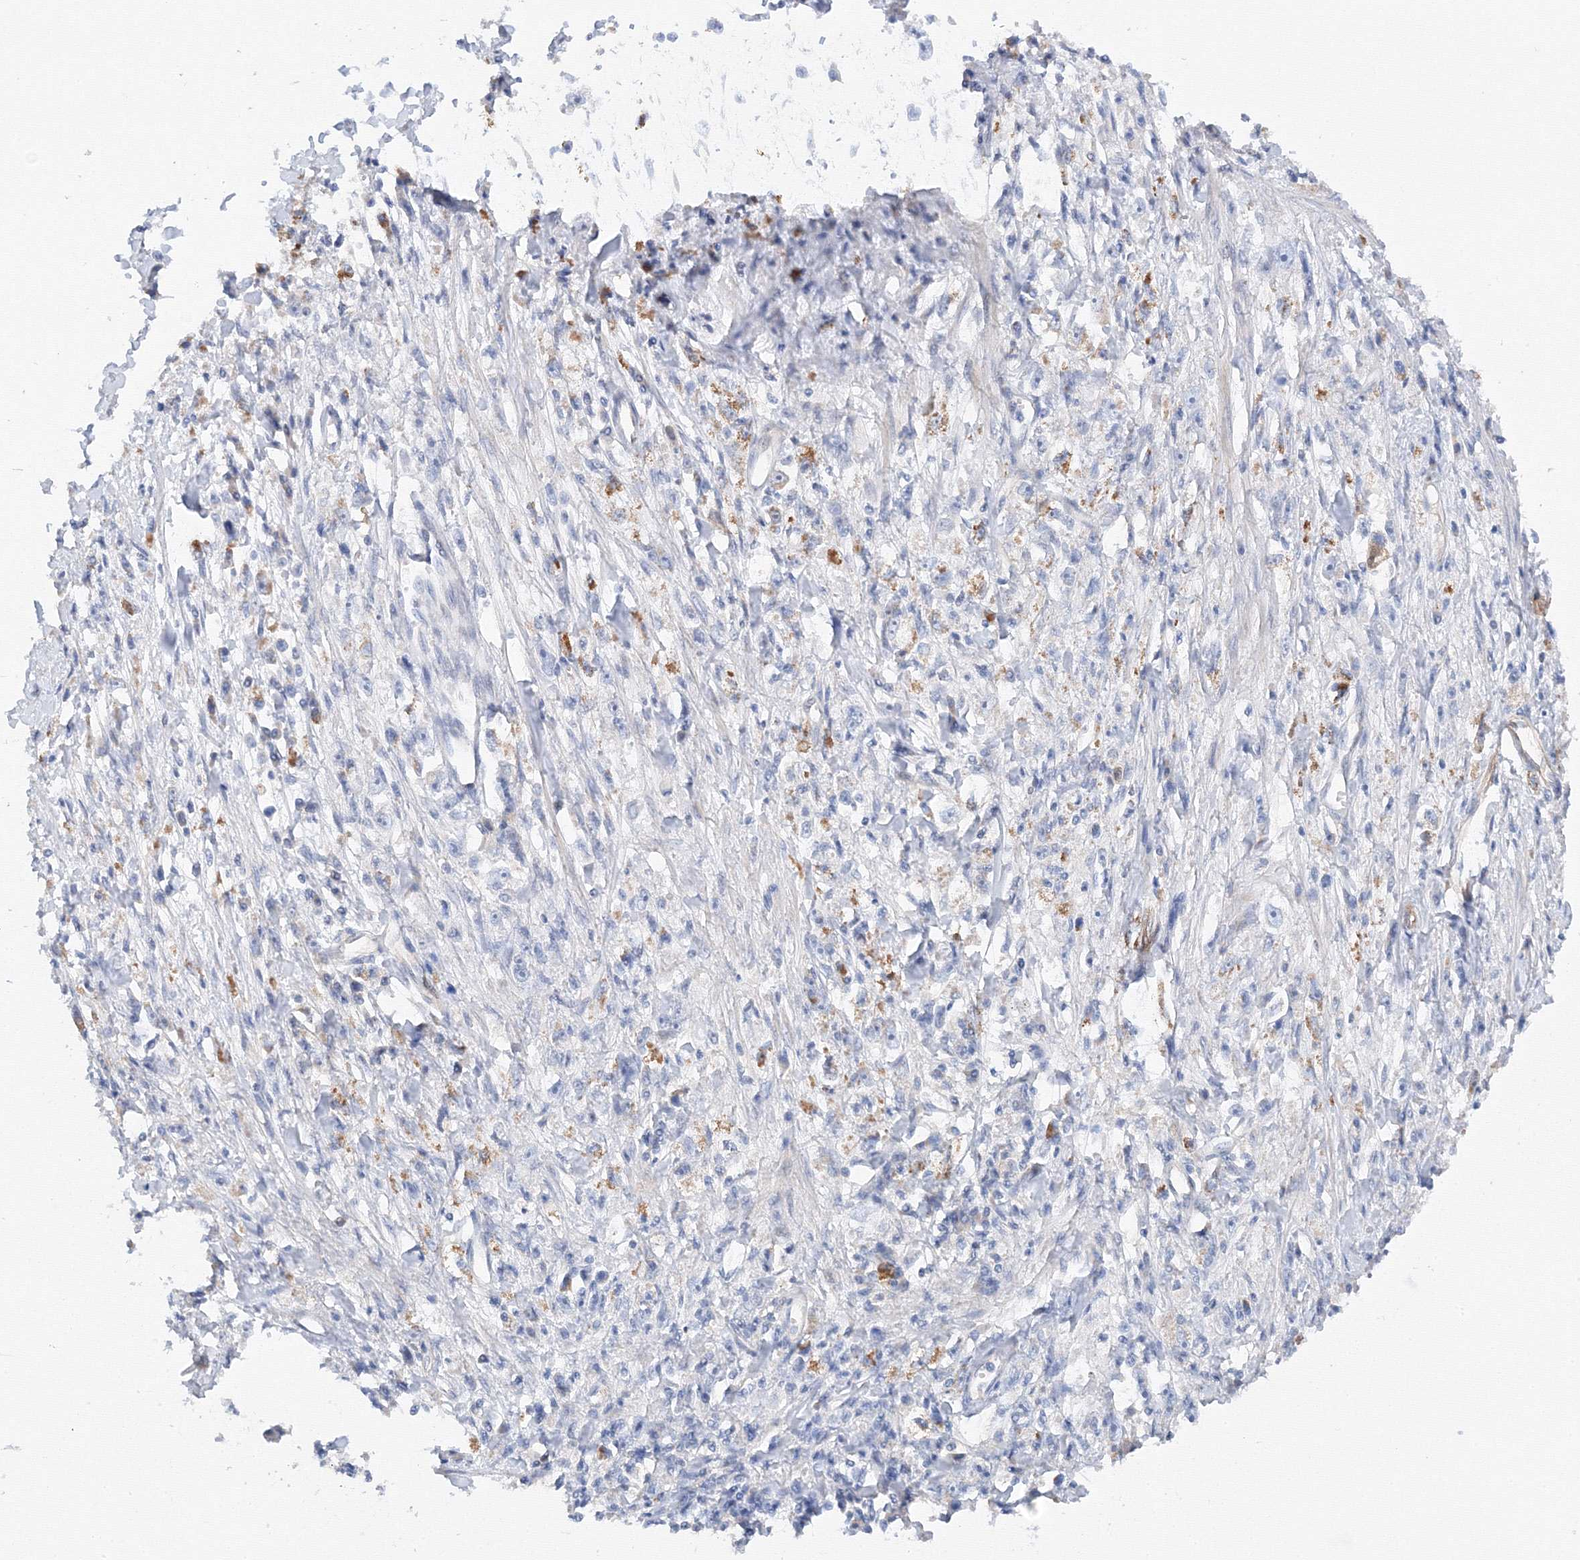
{"staining": {"intensity": "negative", "quantity": "none", "location": "none"}, "tissue": "stomach cancer", "cell_type": "Tumor cells", "image_type": "cancer", "snomed": [{"axis": "morphology", "description": "Adenocarcinoma, NOS"}, {"axis": "topography", "description": "Stomach"}], "caption": "IHC of stomach cancer (adenocarcinoma) displays no expression in tumor cells.", "gene": "DIS3L2", "patient": {"sex": "female", "age": 59}}